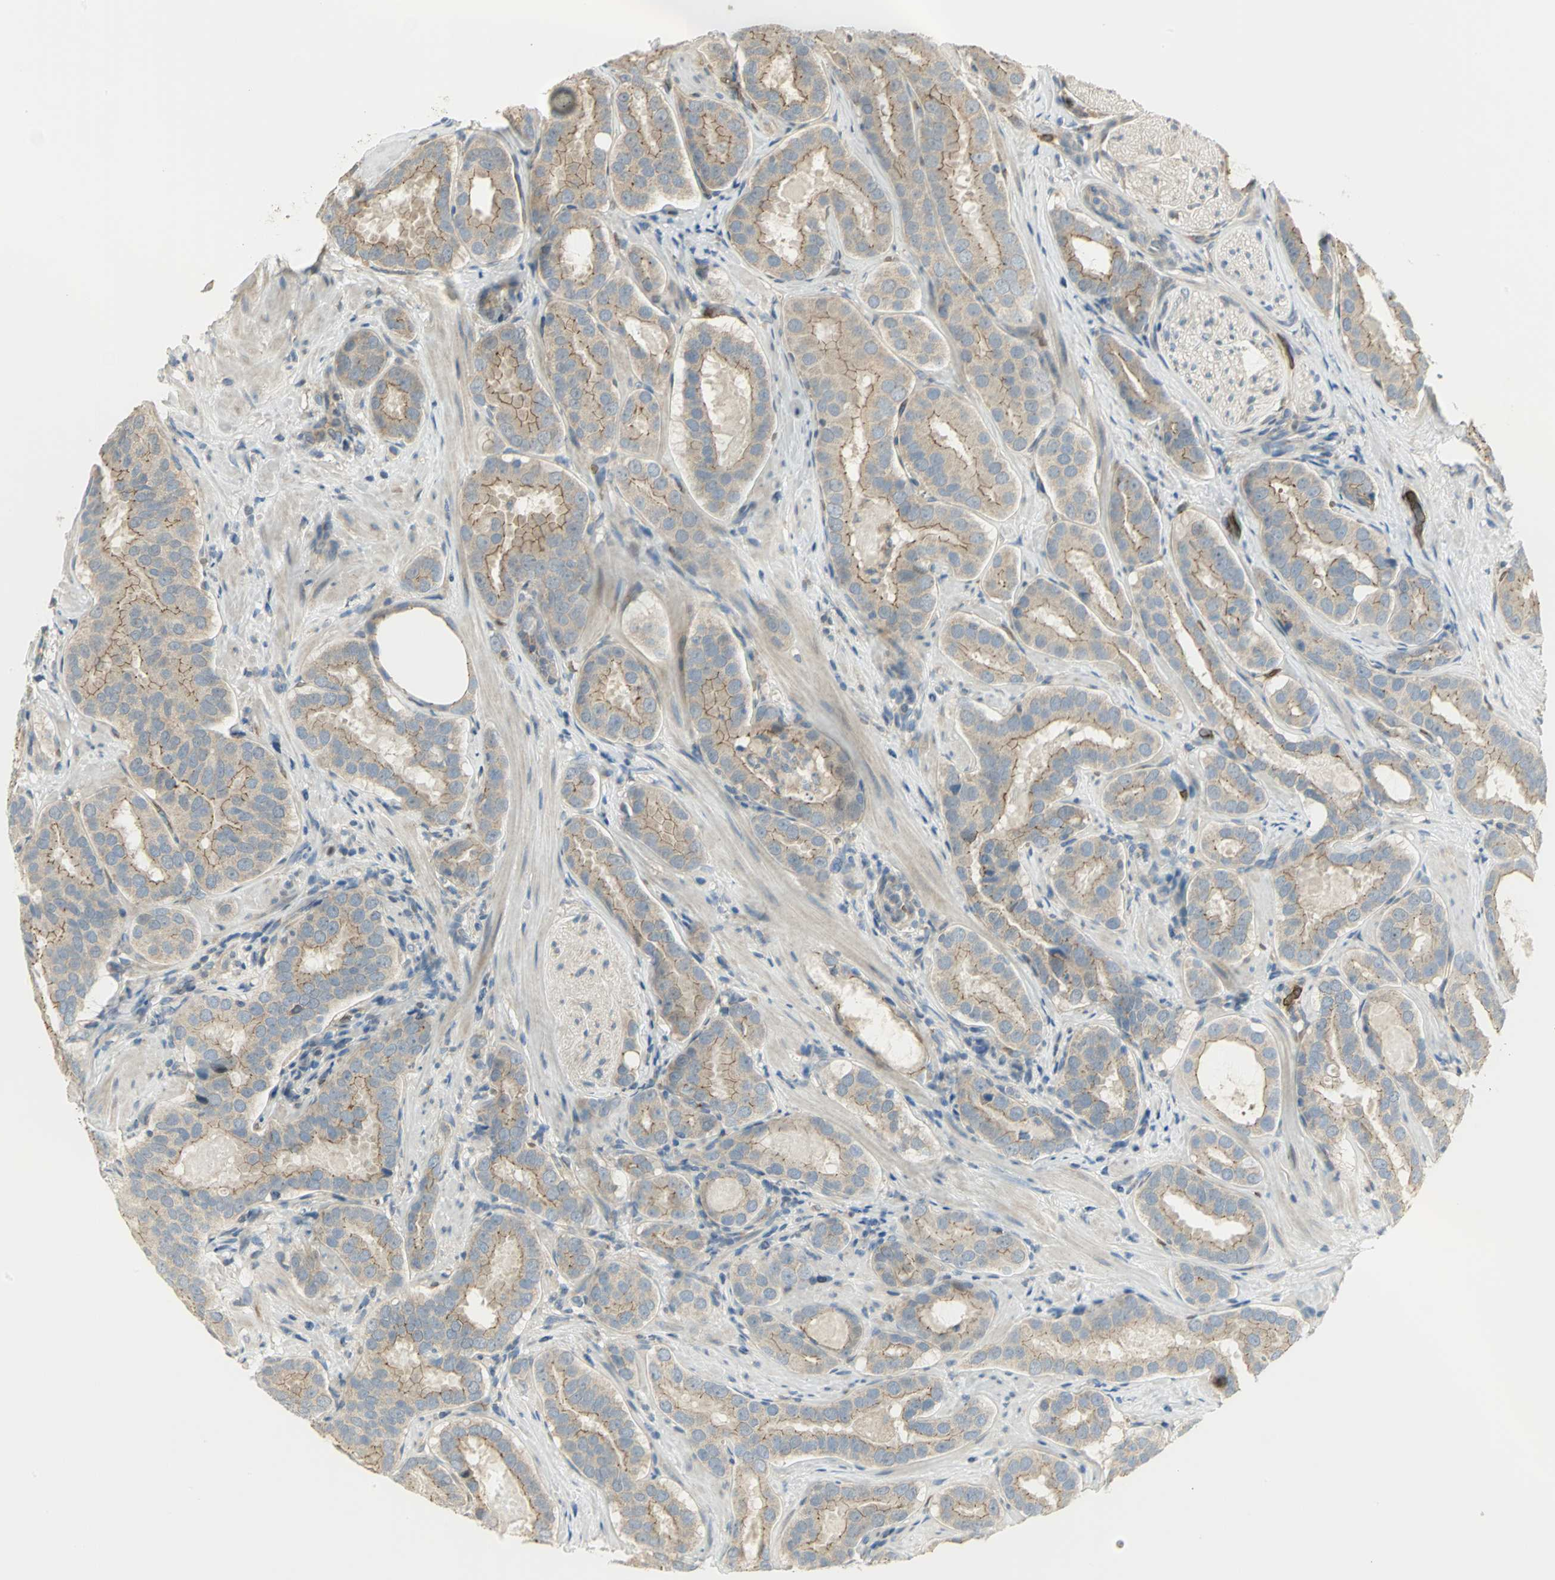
{"staining": {"intensity": "moderate", "quantity": ">75%", "location": "cytoplasmic/membranous"}, "tissue": "prostate cancer", "cell_type": "Tumor cells", "image_type": "cancer", "snomed": [{"axis": "morphology", "description": "Adenocarcinoma, Low grade"}, {"axis": "topography", "description": "Prostate"}], "caption": "A brown stain highlights moderate cytoplasmic/membranous expression of a protein in human prostate cancer tumor cells.", "gene": "ANK1", "patient": {"sex": "male", "age": 59}}